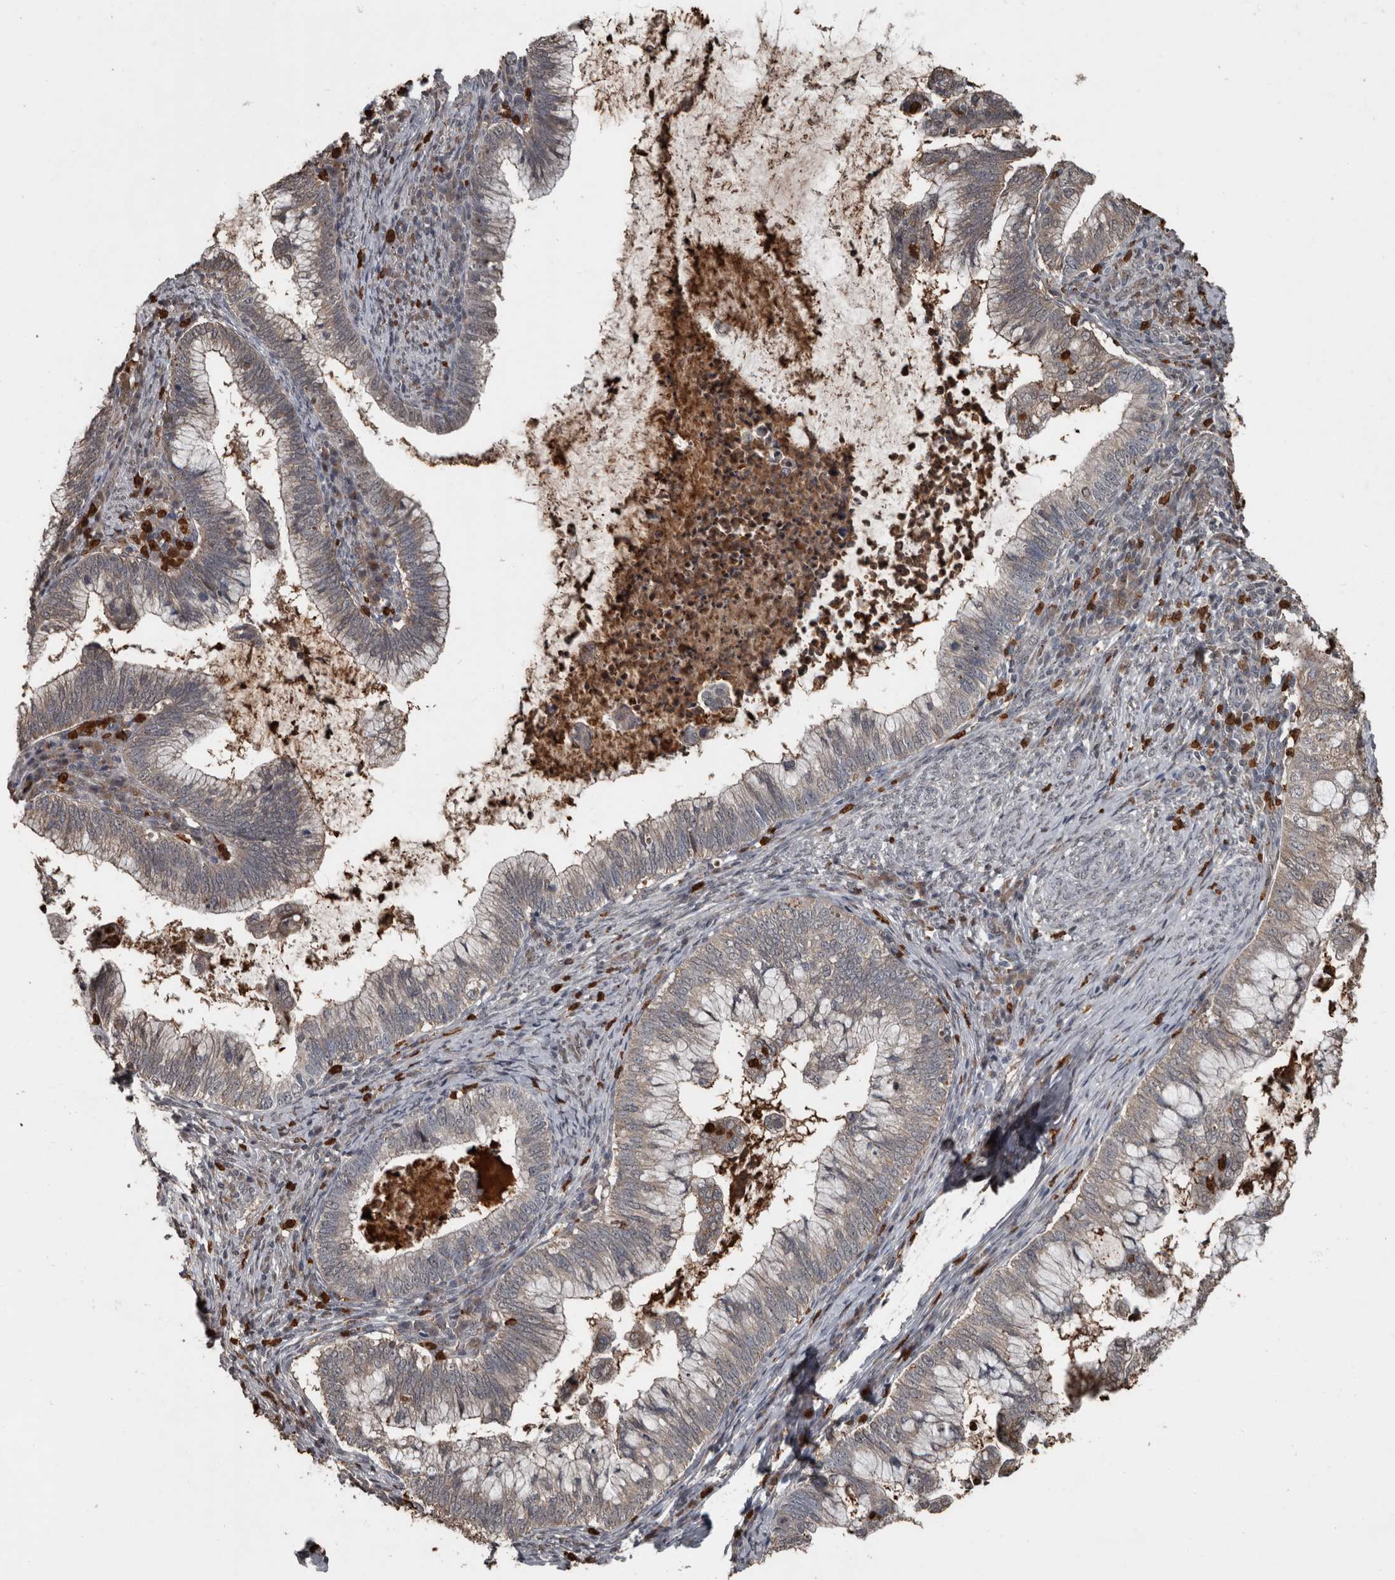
{"staining": {"intensity": "weak", "quantity": "25%-75%", "location": "cytoplasmic/membranous"}, "tissue": "cervical cancer", "cell_type": "Tumor cells", "image_type": "cancer", "snomed": [{"axis": "morphology", "description": "Adenocarcinoma, NOS"}, {"axis": "topography", "description": "Cervix"}], "caption": "Immunohistochemistry photomicrograph of neoplastic tissue: cervical adenocarcinoma stained using immunohistochemistry shows low levels of weak protein expression localized specifically in the cytoplasmic/membranous of tumor cells, appearing as a cytoplasmic/membranous brown color.", "gene": "FSBP", "patient": {"sex": "female", "age": 36}}